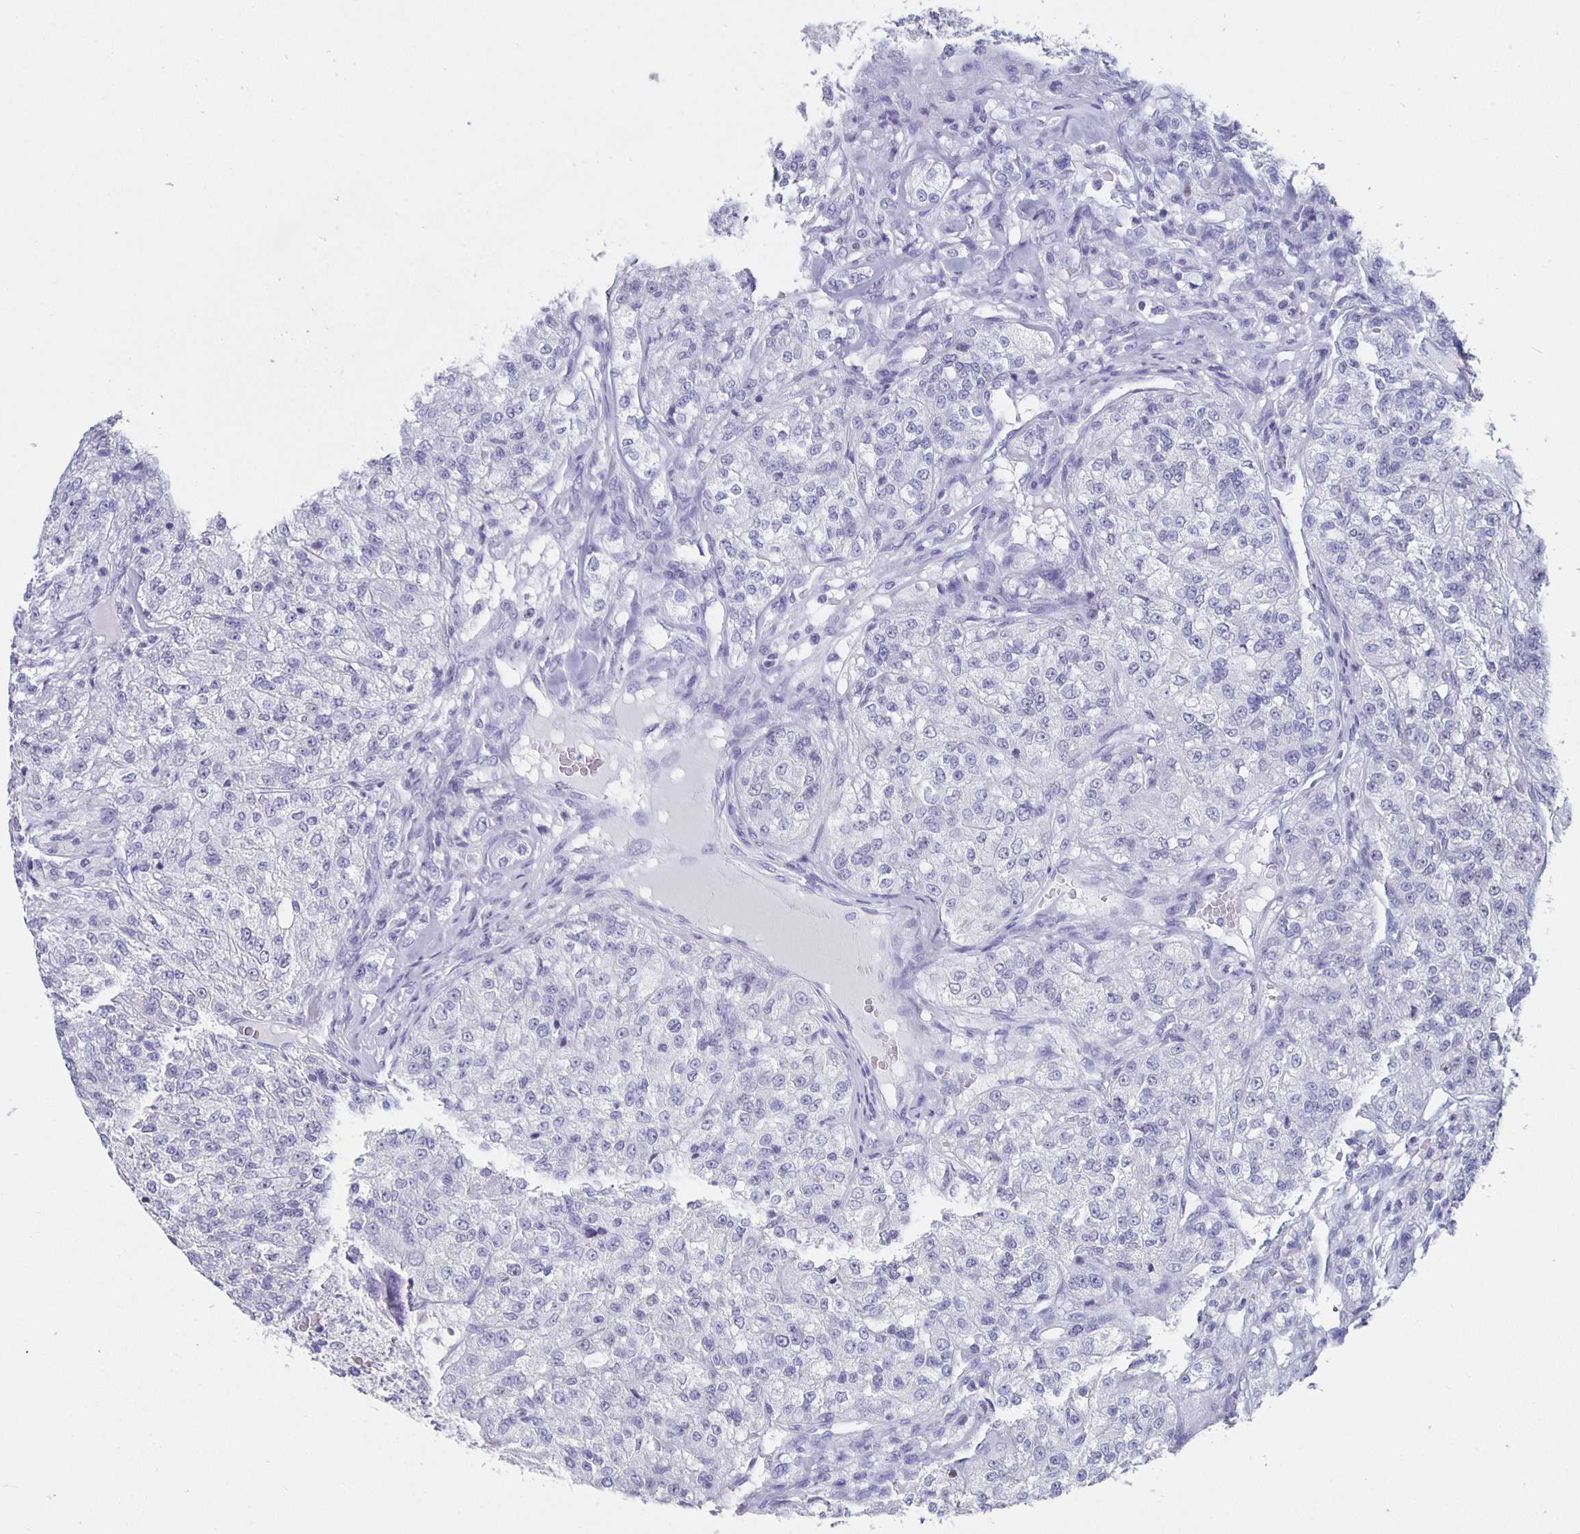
{"staining": {"intensity": "negative", "quantity": "none", "location": "none"}, "tissue": "renal cancer", "cell_type": "Tumor cells", "image_type": "cancer", "snomed": [{"axis": "morphology", "description": "Adenocarcinoma, NOS"}, {"axis": "topography", "description": "Kidney"}], "caption": "This is an immunohistochemistry histopathology image of human renal cancer. There is no expression in tumor cells.", "gene": "SATB2", "patient": {"sex": "female", "age": 63}}